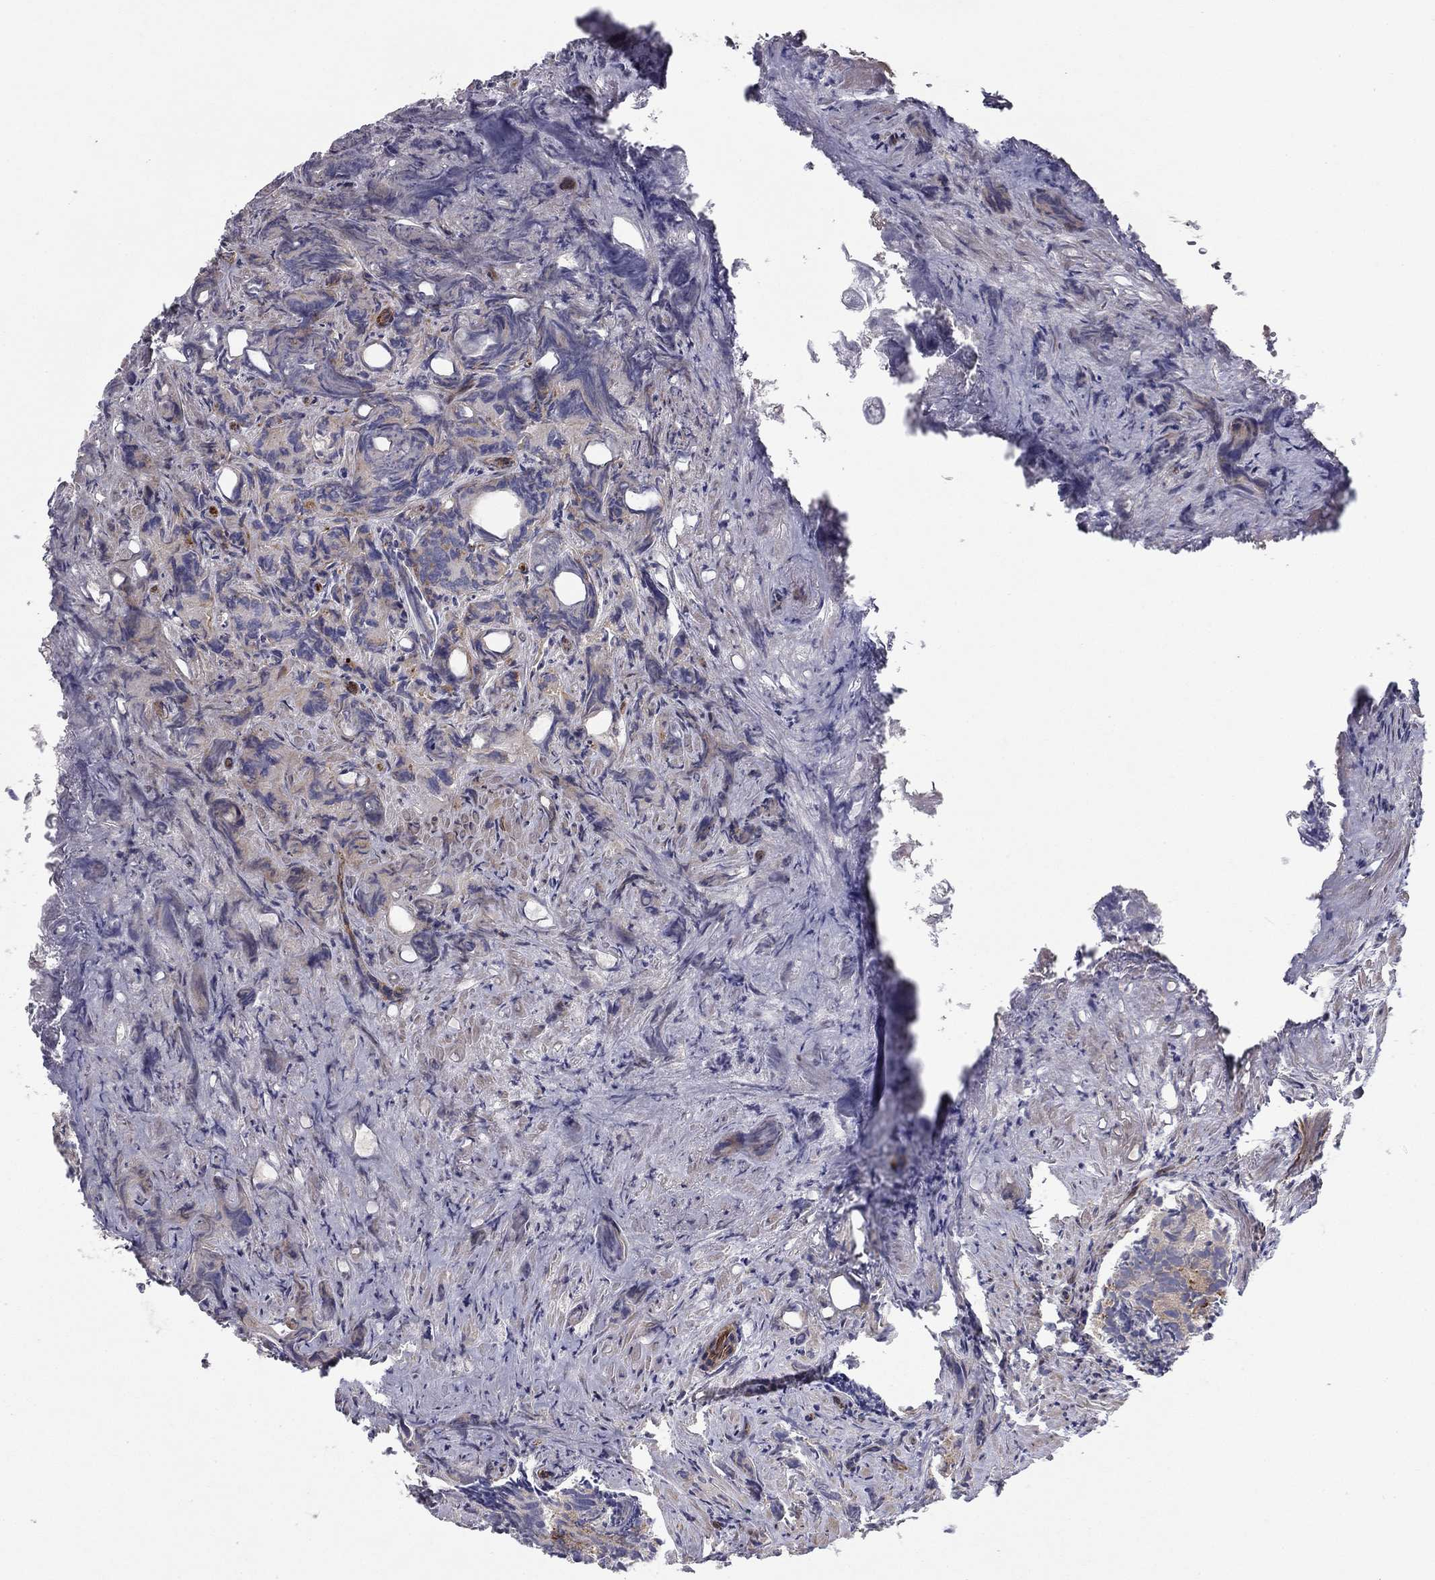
{"staining": {"intensity": "weak", "quantity": "<25%", "location": "cytoplasmic/membranous"}, "tissue": "prostate cancer", "cell_type": "Tumor cells", "image_type": "cancer", "snomed": [{"axis": "morphology", "description": "Adenocarcinoma, High grade"}, {"axis": "topography", "description": "Prostate"}], "caption": "Immunohistochemical staining of prostate cancer reveals no significant positivity in tumor cells. (Stains: DAB (3,3'-diaminobenzidine) immunohistochemistry with hematoxylin counter stain, Microscopy: brightfield microscopy at high magnification).", "gene": "CLSTN1", "patient": {"sex": "male", "age": 90}}